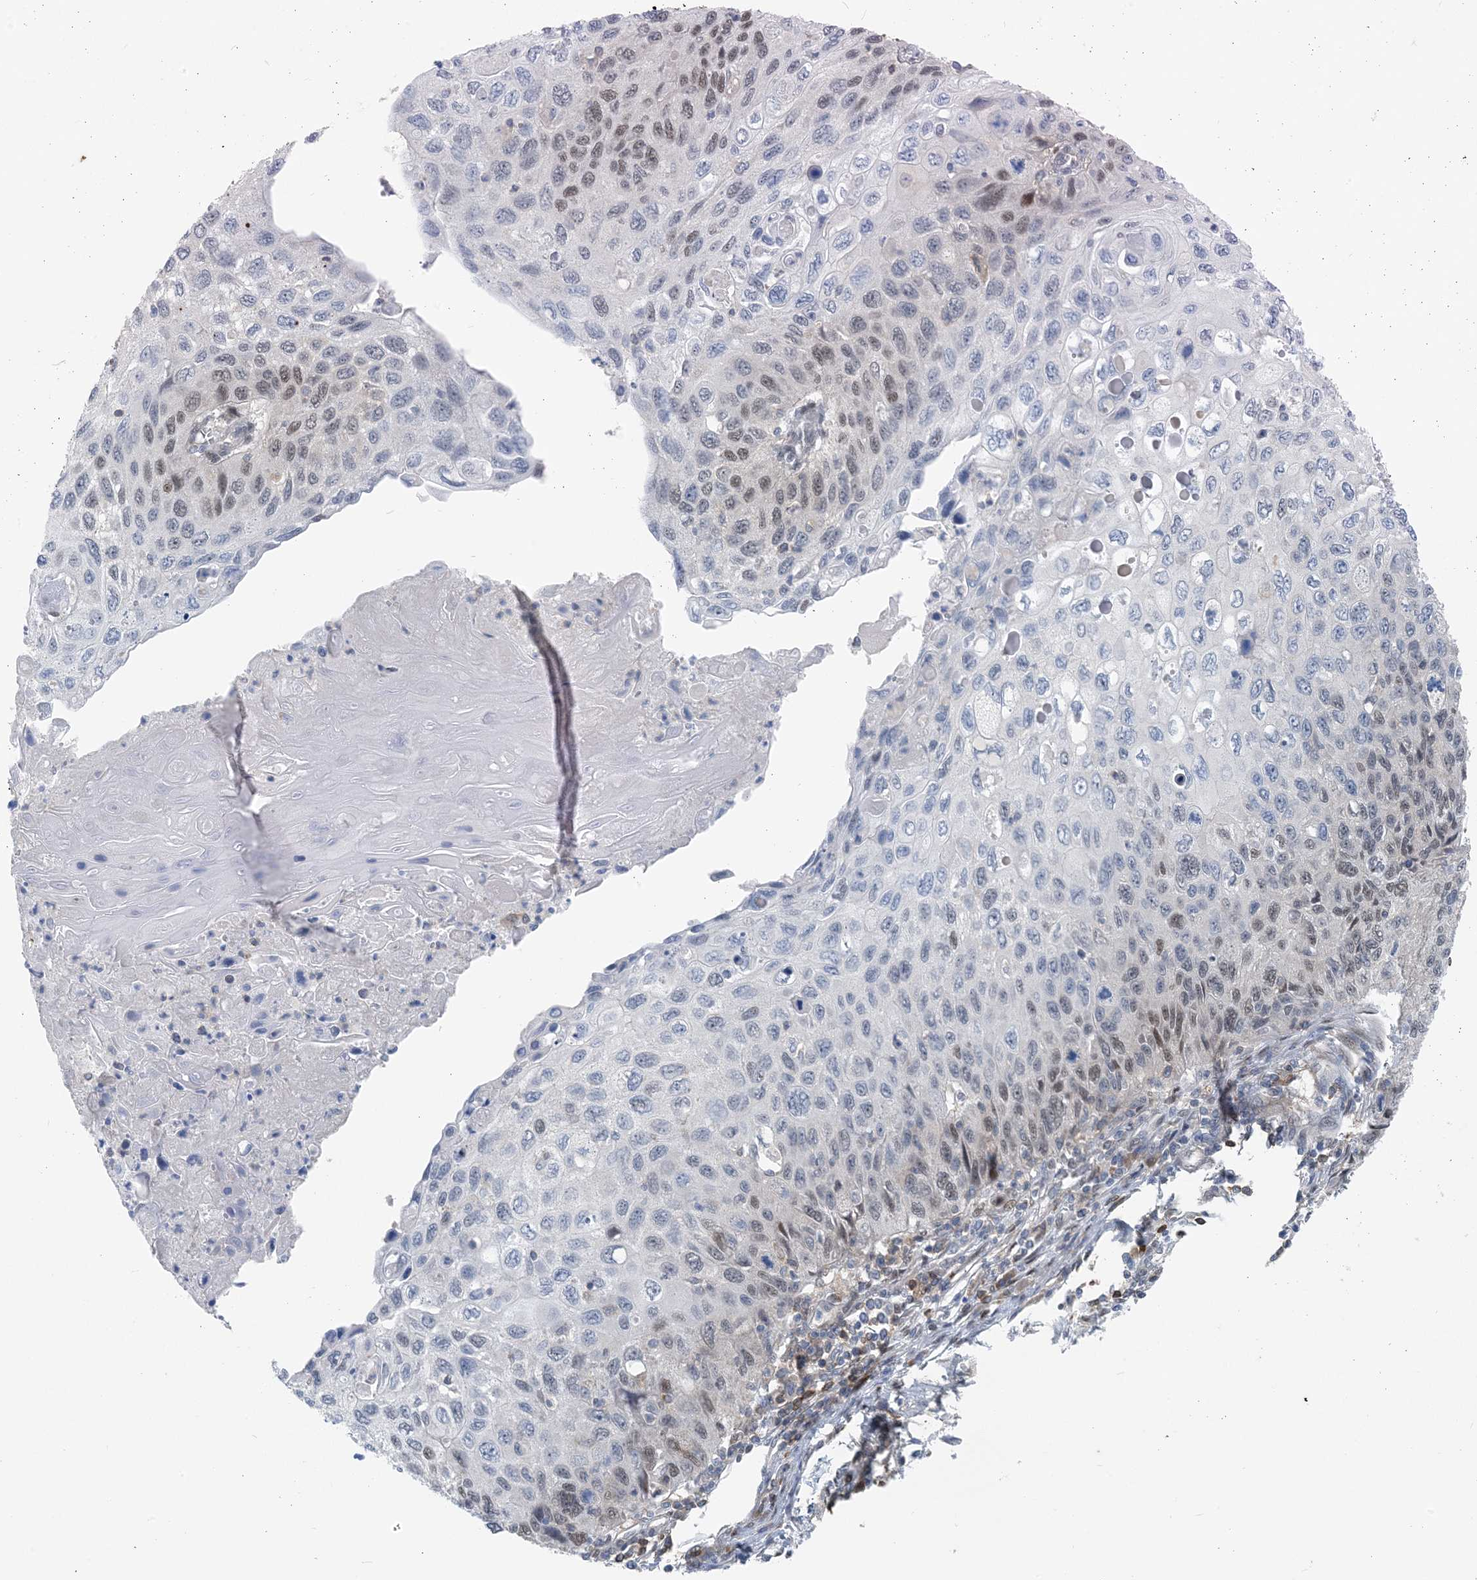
{"staining": {"intensity": "weak", "quantity": "<25%", "location": "nuclear"}, "tissue": "cervical cancer", "cell_type": "Tumor cells", "image_type": "cancer", "snomed": [{"axis": "morphology", "description": "Squamous cell carcinoma, NOS"}, {"axis": "topography", "description": "Cervix"}], "caption": "An IHC image of cervical cancer (squamous cell carcinoma) is shown. There is no staining in tumor cells of cervical cancer (squamous cell carcinoma).", "gene": "ZC3H12A", "patient": {"sex": "female", "age": 70}}